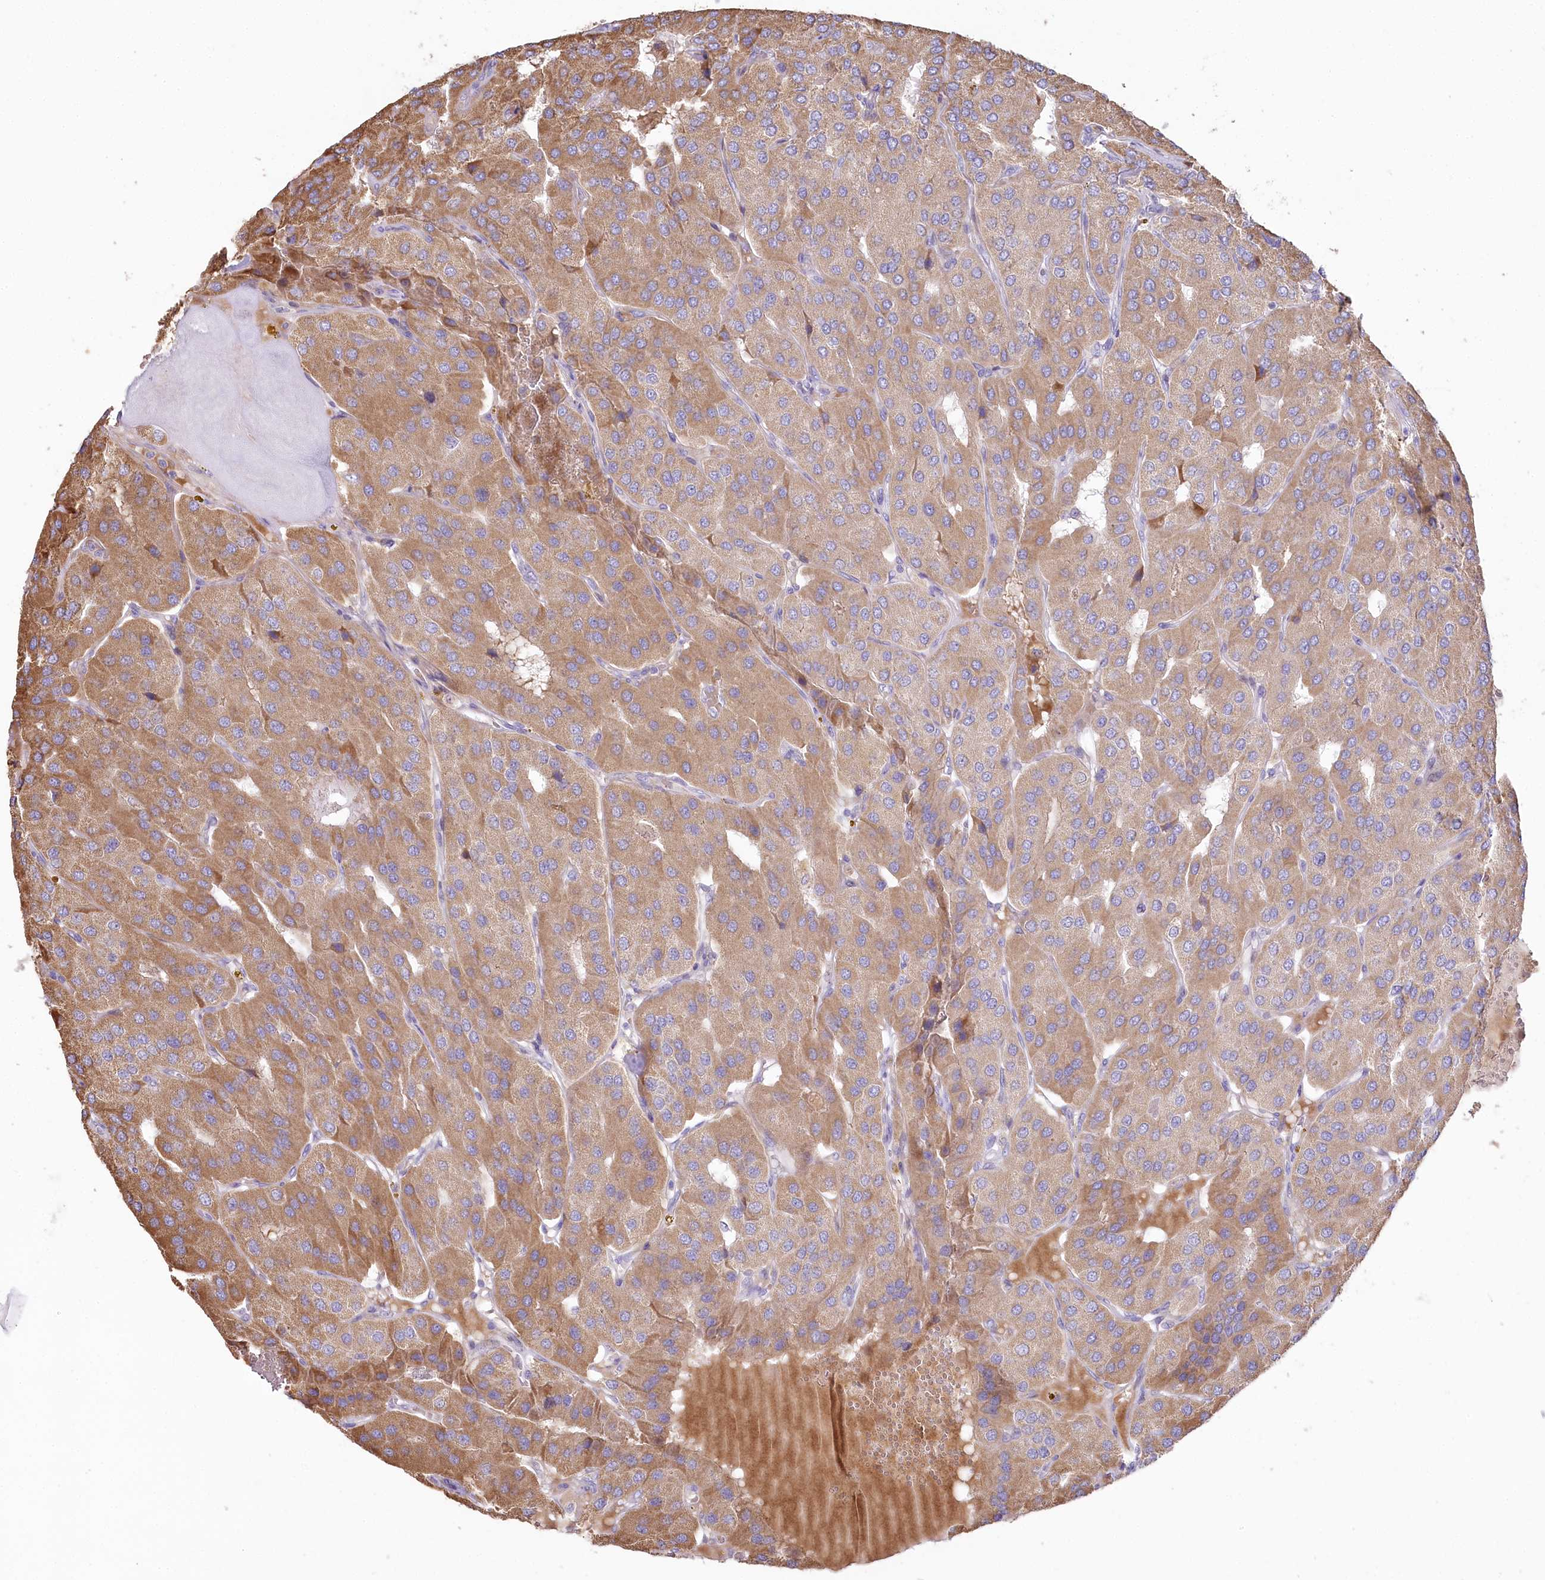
{"staining": {"intensity": "moderate", "quantity": ">75%", "location": "cytoplasmic/membranous"}, "tissue": "parathyroid gland", "cell_type": "Glandular cells", "image_type": "normal", "snomed": [{"axis": "morphology", "description": "Normal tissue, NOS"}, {"axis": "morphology", "description": "Adenoma, NOS"}, {"axis": "topography", "description": "Parathyroid gland"}], "caption": "Parathyroid gland stained with a brown dye displays moderate cytoplasmic/membranous positive expression in approximately >75% of glandular cells.", "gene": "SLC6A11", "patient": {"sex": "female", "age": 86}}